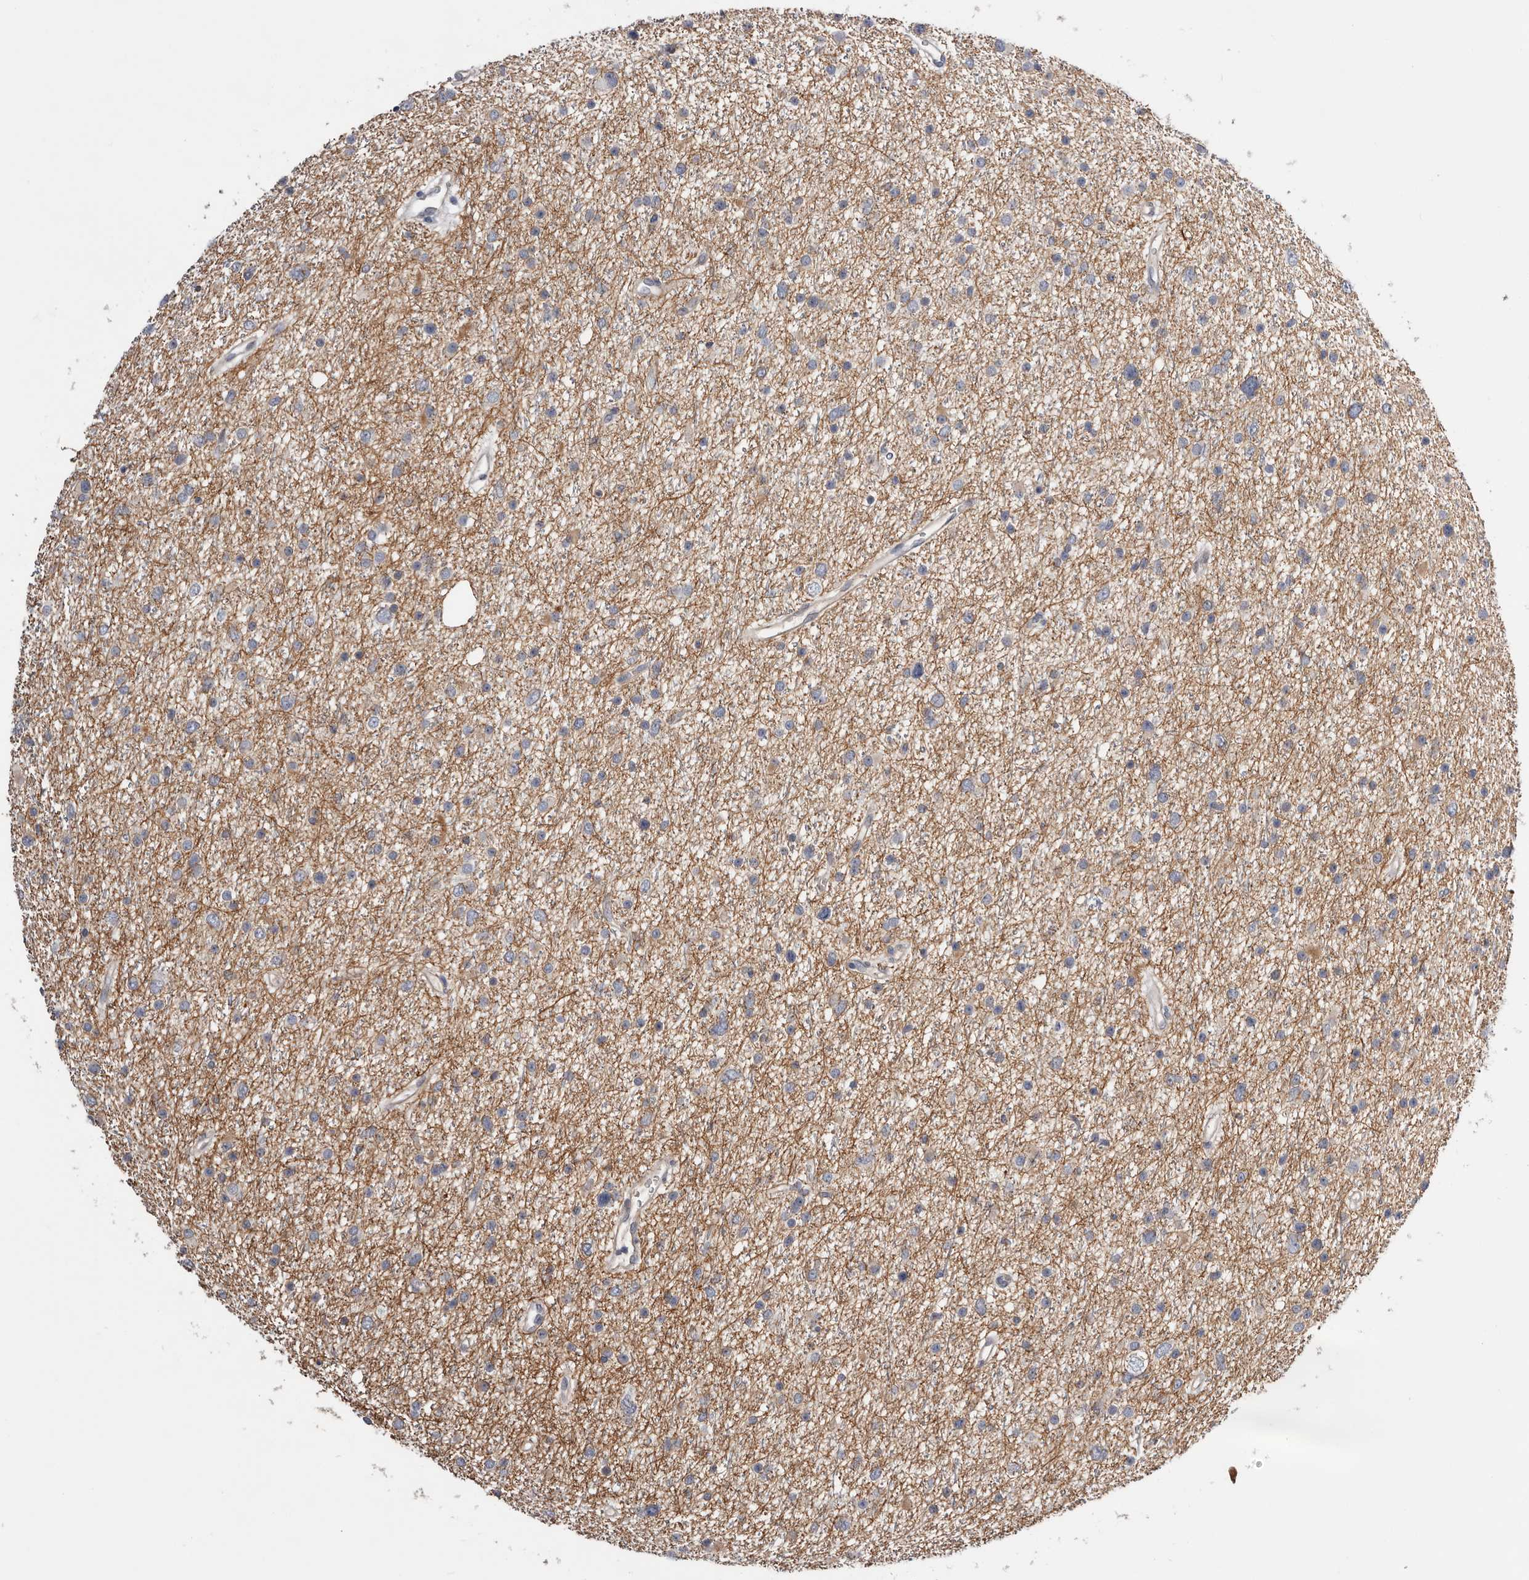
{"staining": {"intensity": "weak", "quantity": "25%-75%", "location": "cytoplasmic/membranous"}, "tissue": "glioma", "cell_type": "Tumor cells", "image_type": "cancer", "snomed": [{"axis": "morphology", "description": "Glioma, malignant, Low grade"}, {"axis": "topography", "description": "Cerebral cortex"}], "caption": "Immunohistochemical staining of human glioma reveals low levels of weak cytoplasmic/membranous protein expression in about 25%-75% of tumor cells.", "gene": "USH1C", "patient": {"sex": "female", "age": 39}}